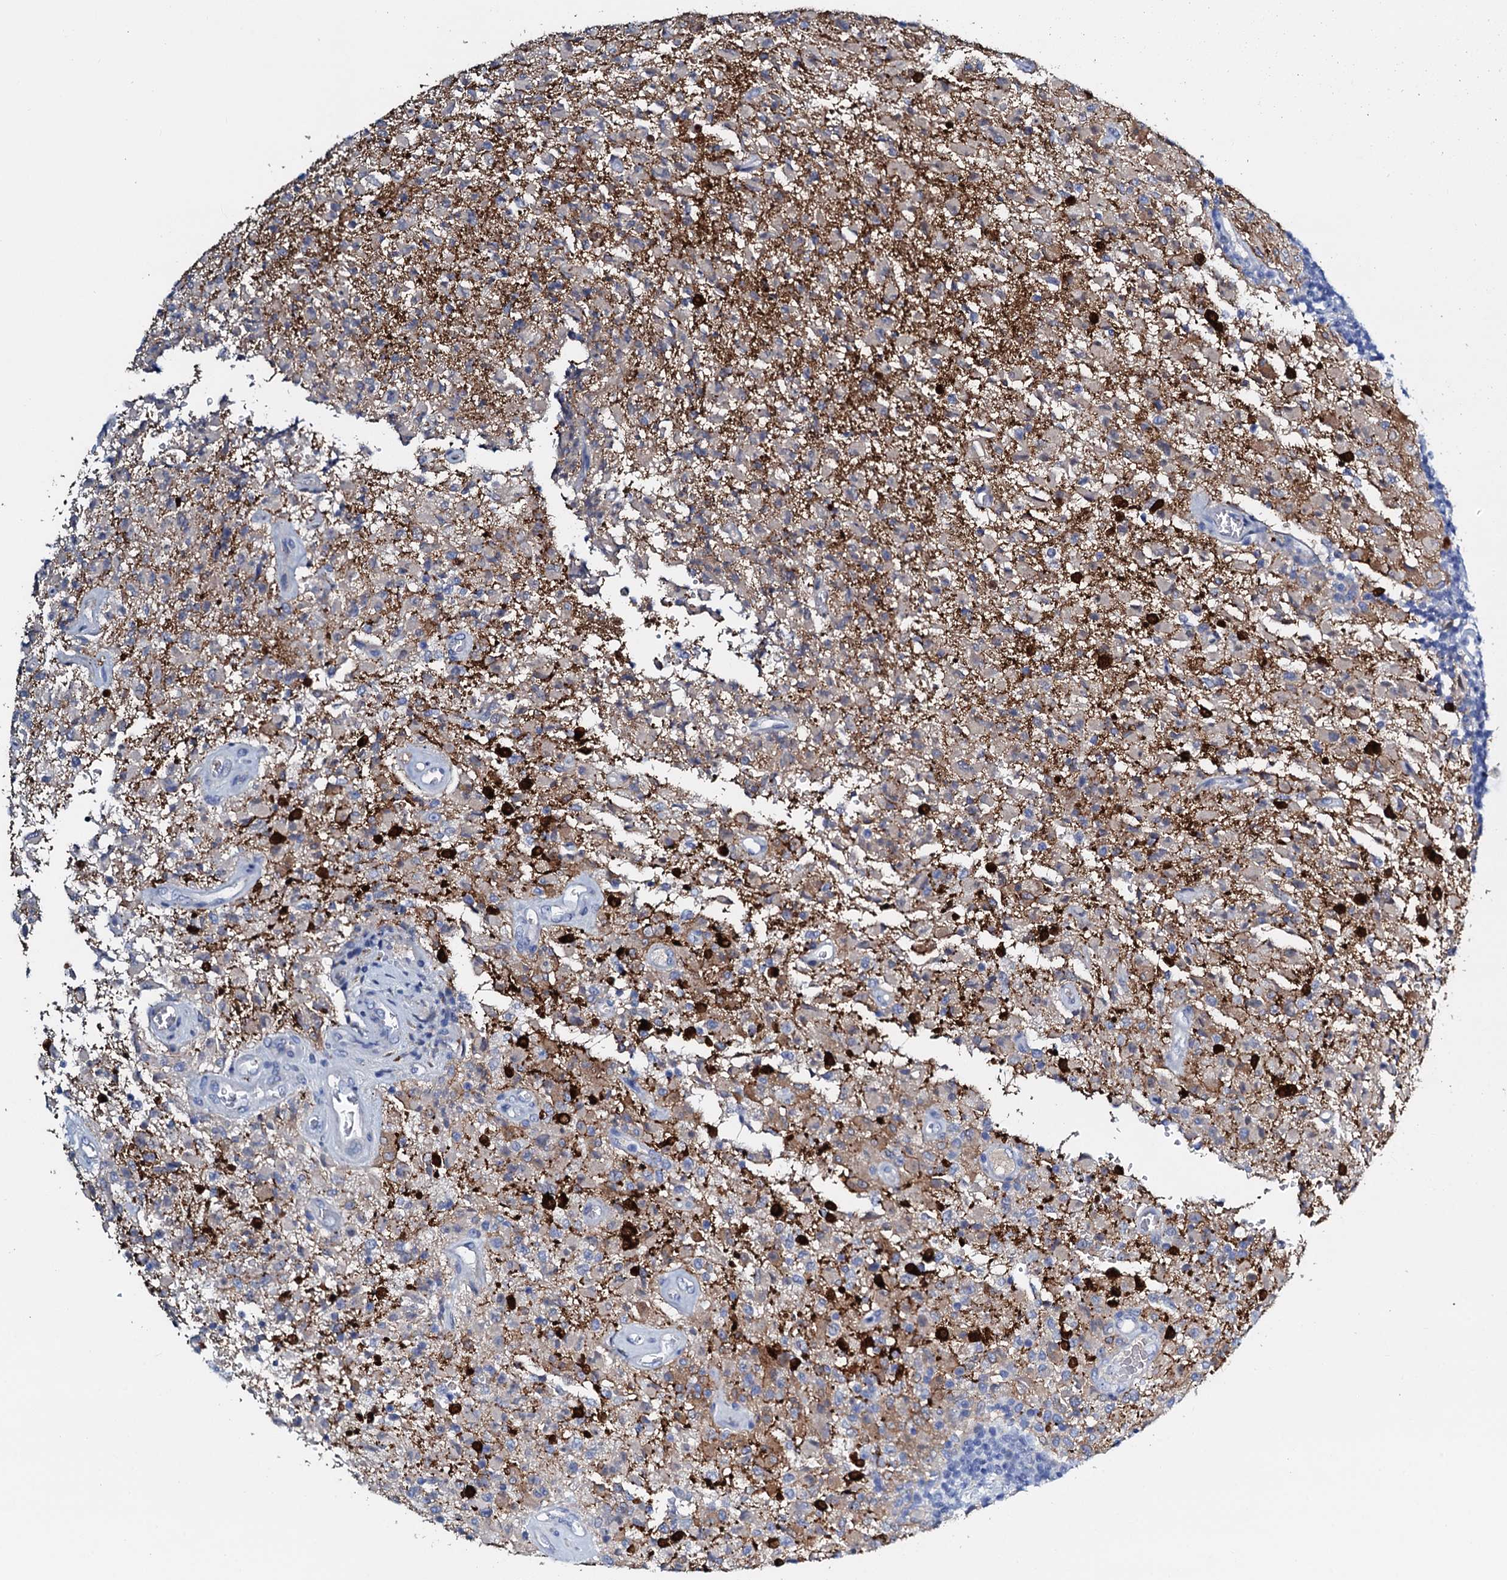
{"staining": {"intensity": "moderate", "quantity": "25%-75%", "location": "cytoplasmic/membranous"}, "tissue": "glioma", "cell_type": "Tumor cells", "image_type": "cancer", "snomed": [{"axis": "morphology", "description": "Glioma, malignant, High grade"}, {"axis": "topography", "description": "Brain"}], "caption": "A photomicrograph of glioma stained for a protein exhibits moderate cytoplasmic/membranous brown staining in tumor cells.", "gene": "AMER2", "patient": {"sex": "female", "age": 57}}